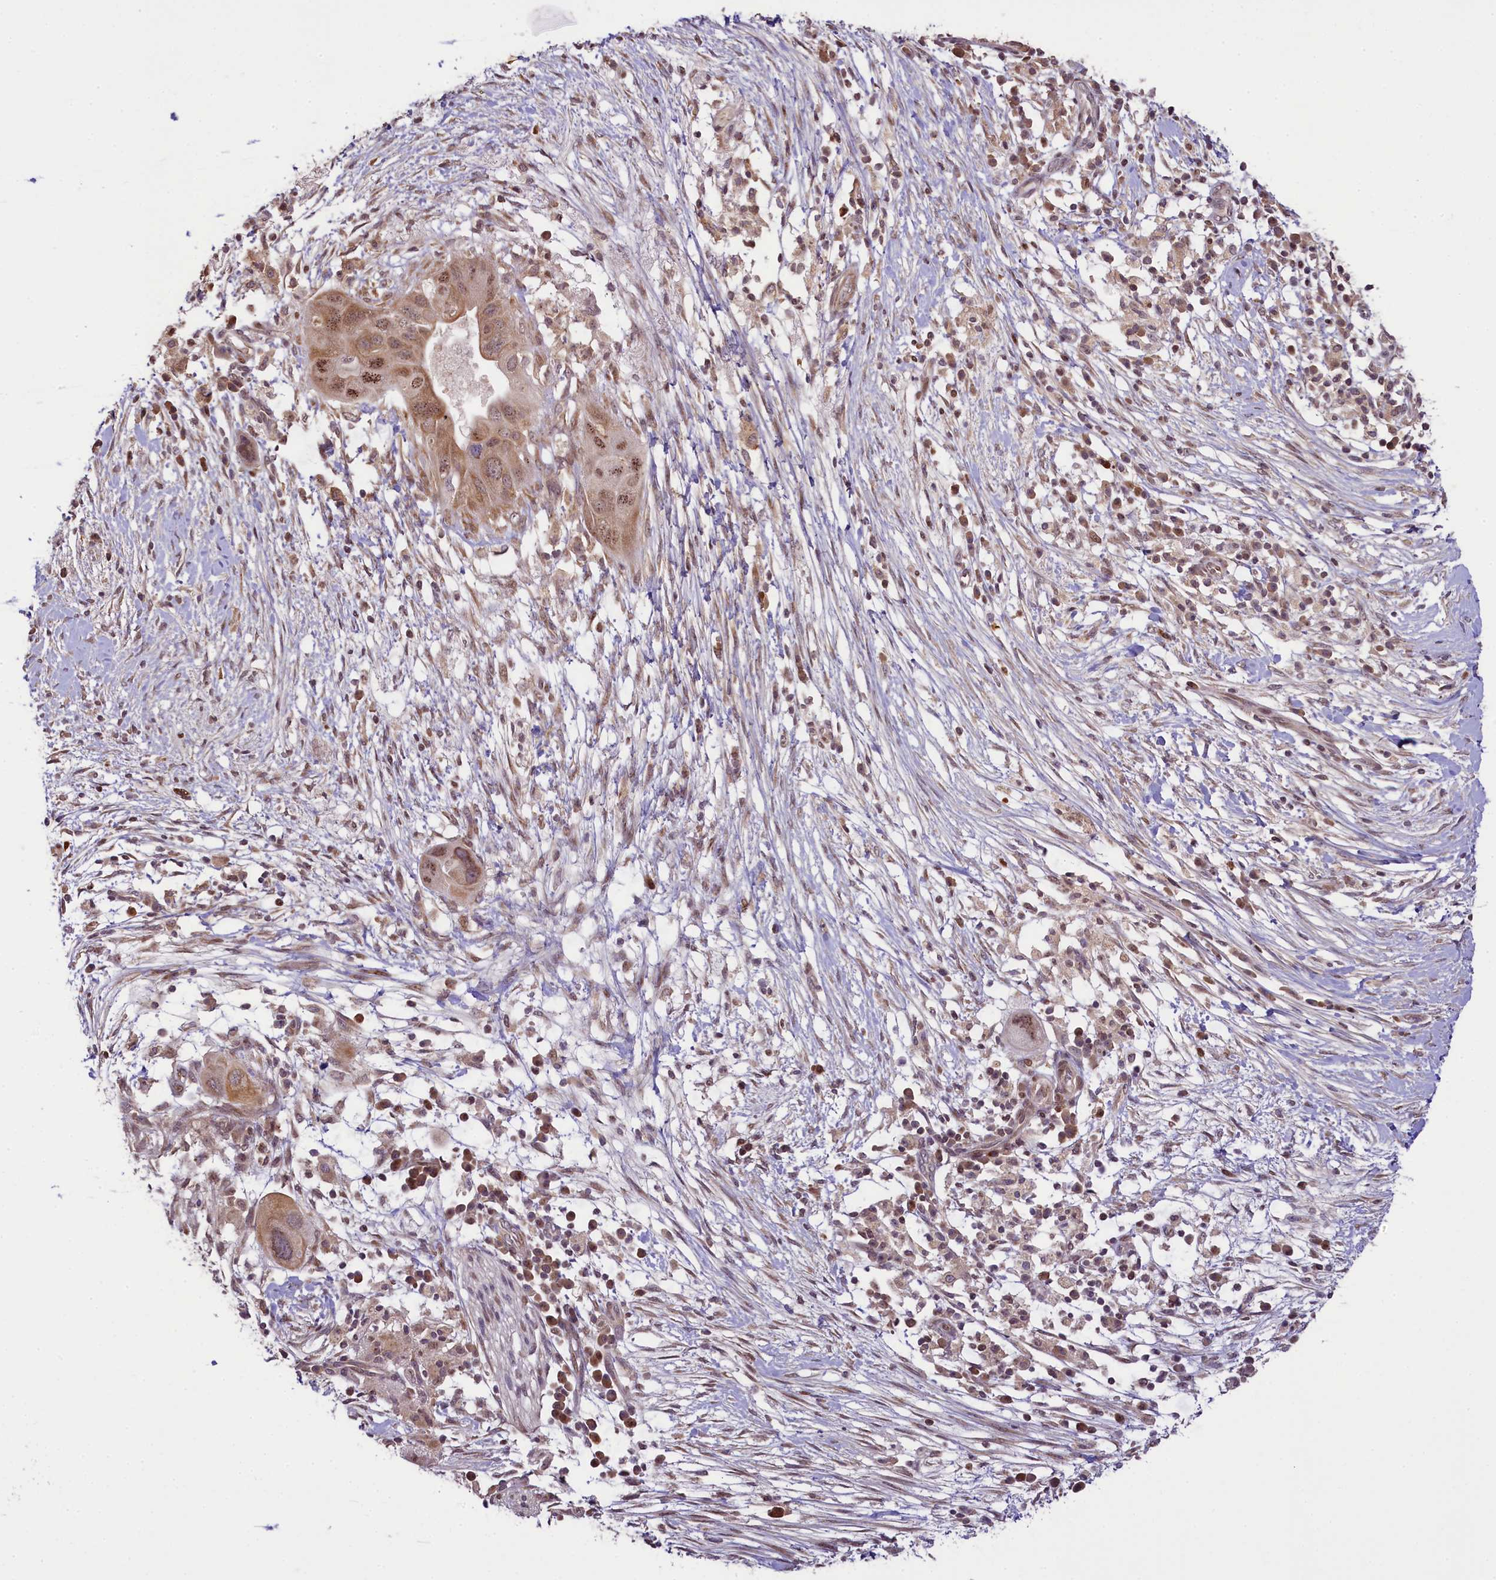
{"staining": {"intensity": "moderate", "quantity": ">75%", "location": "cytoplasmic/membranous,nuclear"}, "tissue": "pancreatic cancer", "cell_type": "Tumor cells", "image_type": "cancer", "snomed": [{"axis": "morphology", "description": "Adenocarcinoma, NOS"}, {"axis": "topography", "description": "Pancreas"}], "caption": "This image exhibits immunohistochemistry (IHC) staining of adenocarcinoma (pancreatic), with medium moderate cytoplasmic/membranous and nuclear expression in about >75% of tumor cells.", "gene": "RBBP8", "patient": {"sex": "male", "age": 68}}